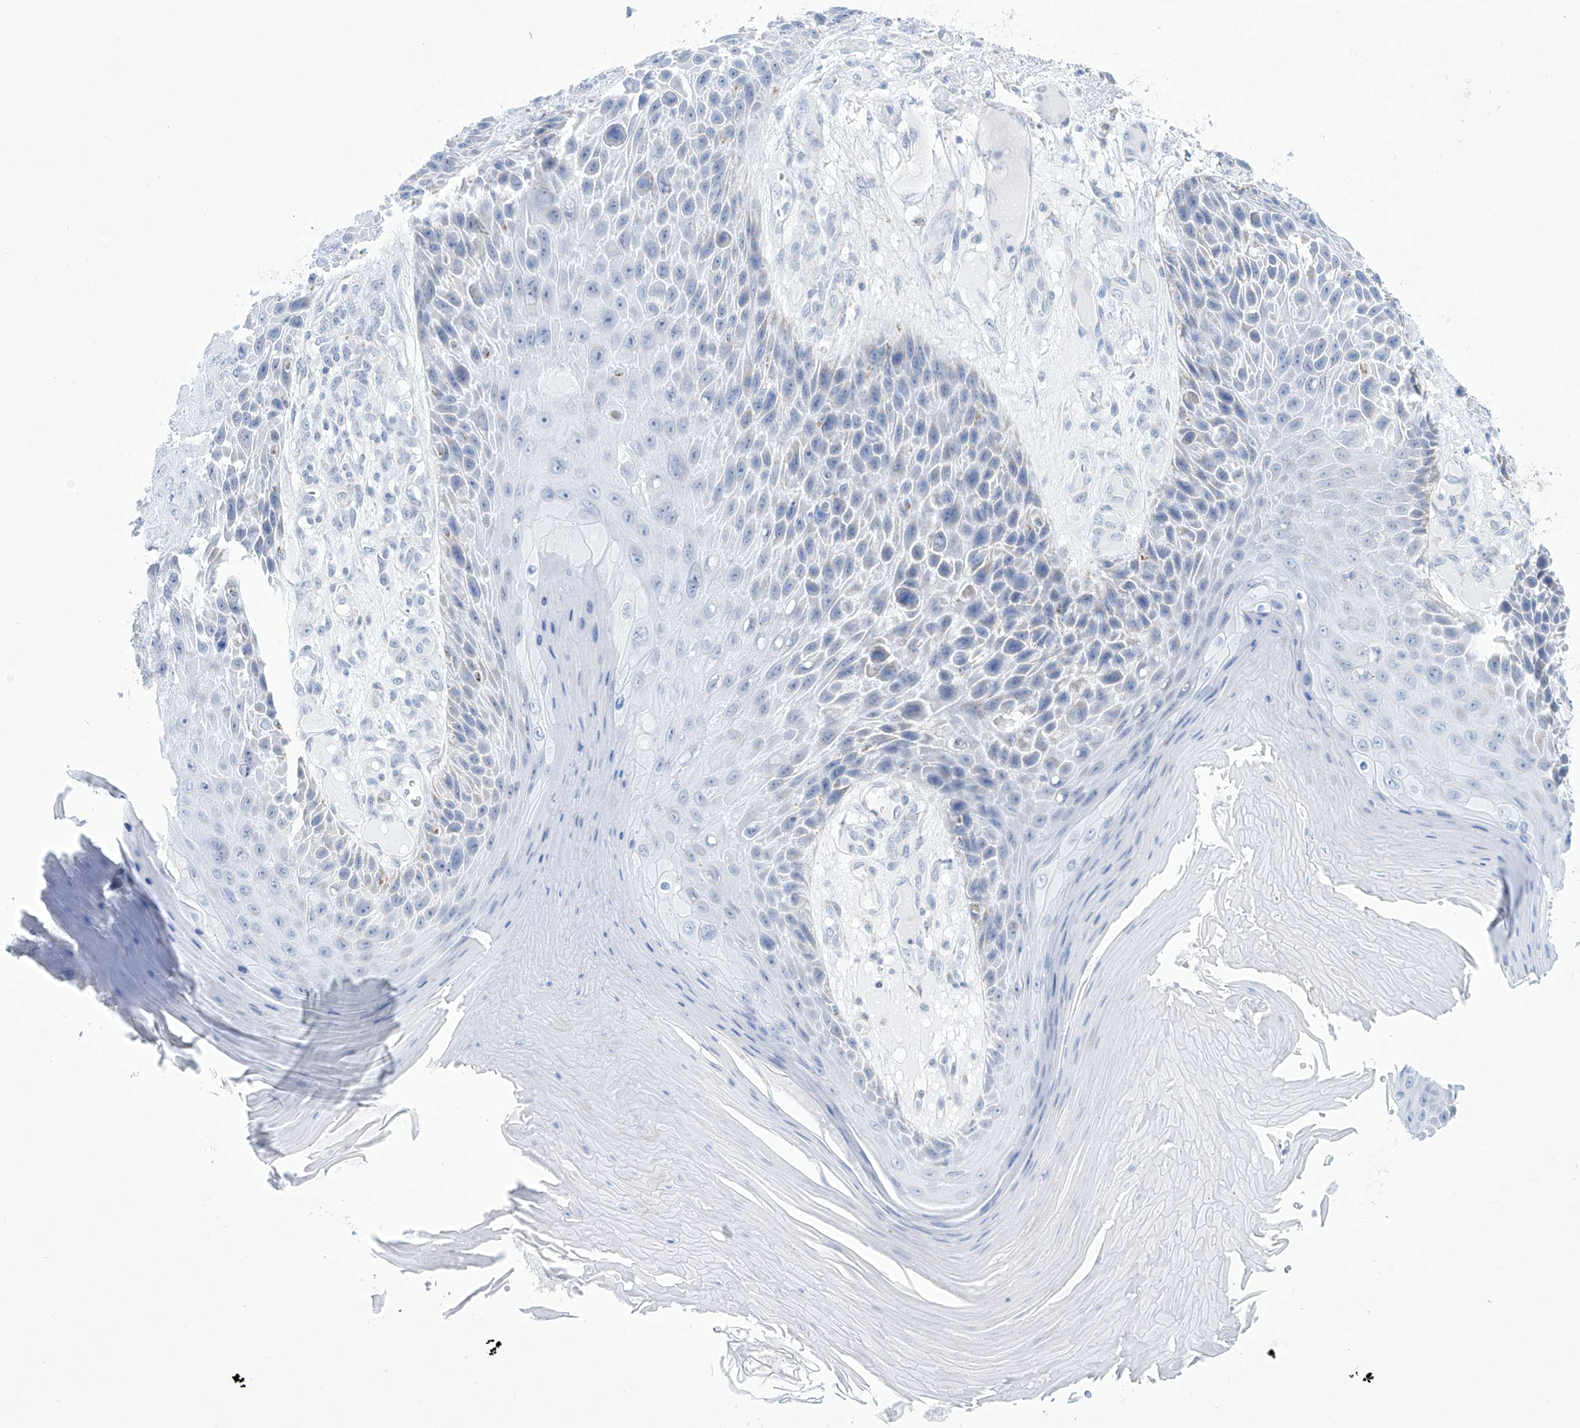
{"staining": {"intensity": "negative", "quantity": "none", "location": "none"}, "tissue": "skin cancer", "cell_type": "Tumor cells", "image_type": "cancer", "snomed": [{"axis": "morphology", "description": "Squamous cell carcinoma, NOS"}, {"axis": "topography", "description": "Skin"}], "caption": "Immunohistochemistry image of neoplastic tissue: human squamous cell carcinoma (skin) stained with DAB (3,3'-diaminobenzidine) exhibits no significant protein staining in tumor cells.", "gene": "ALDH6A1", "patient": {"sex": "female", "age": 88}}